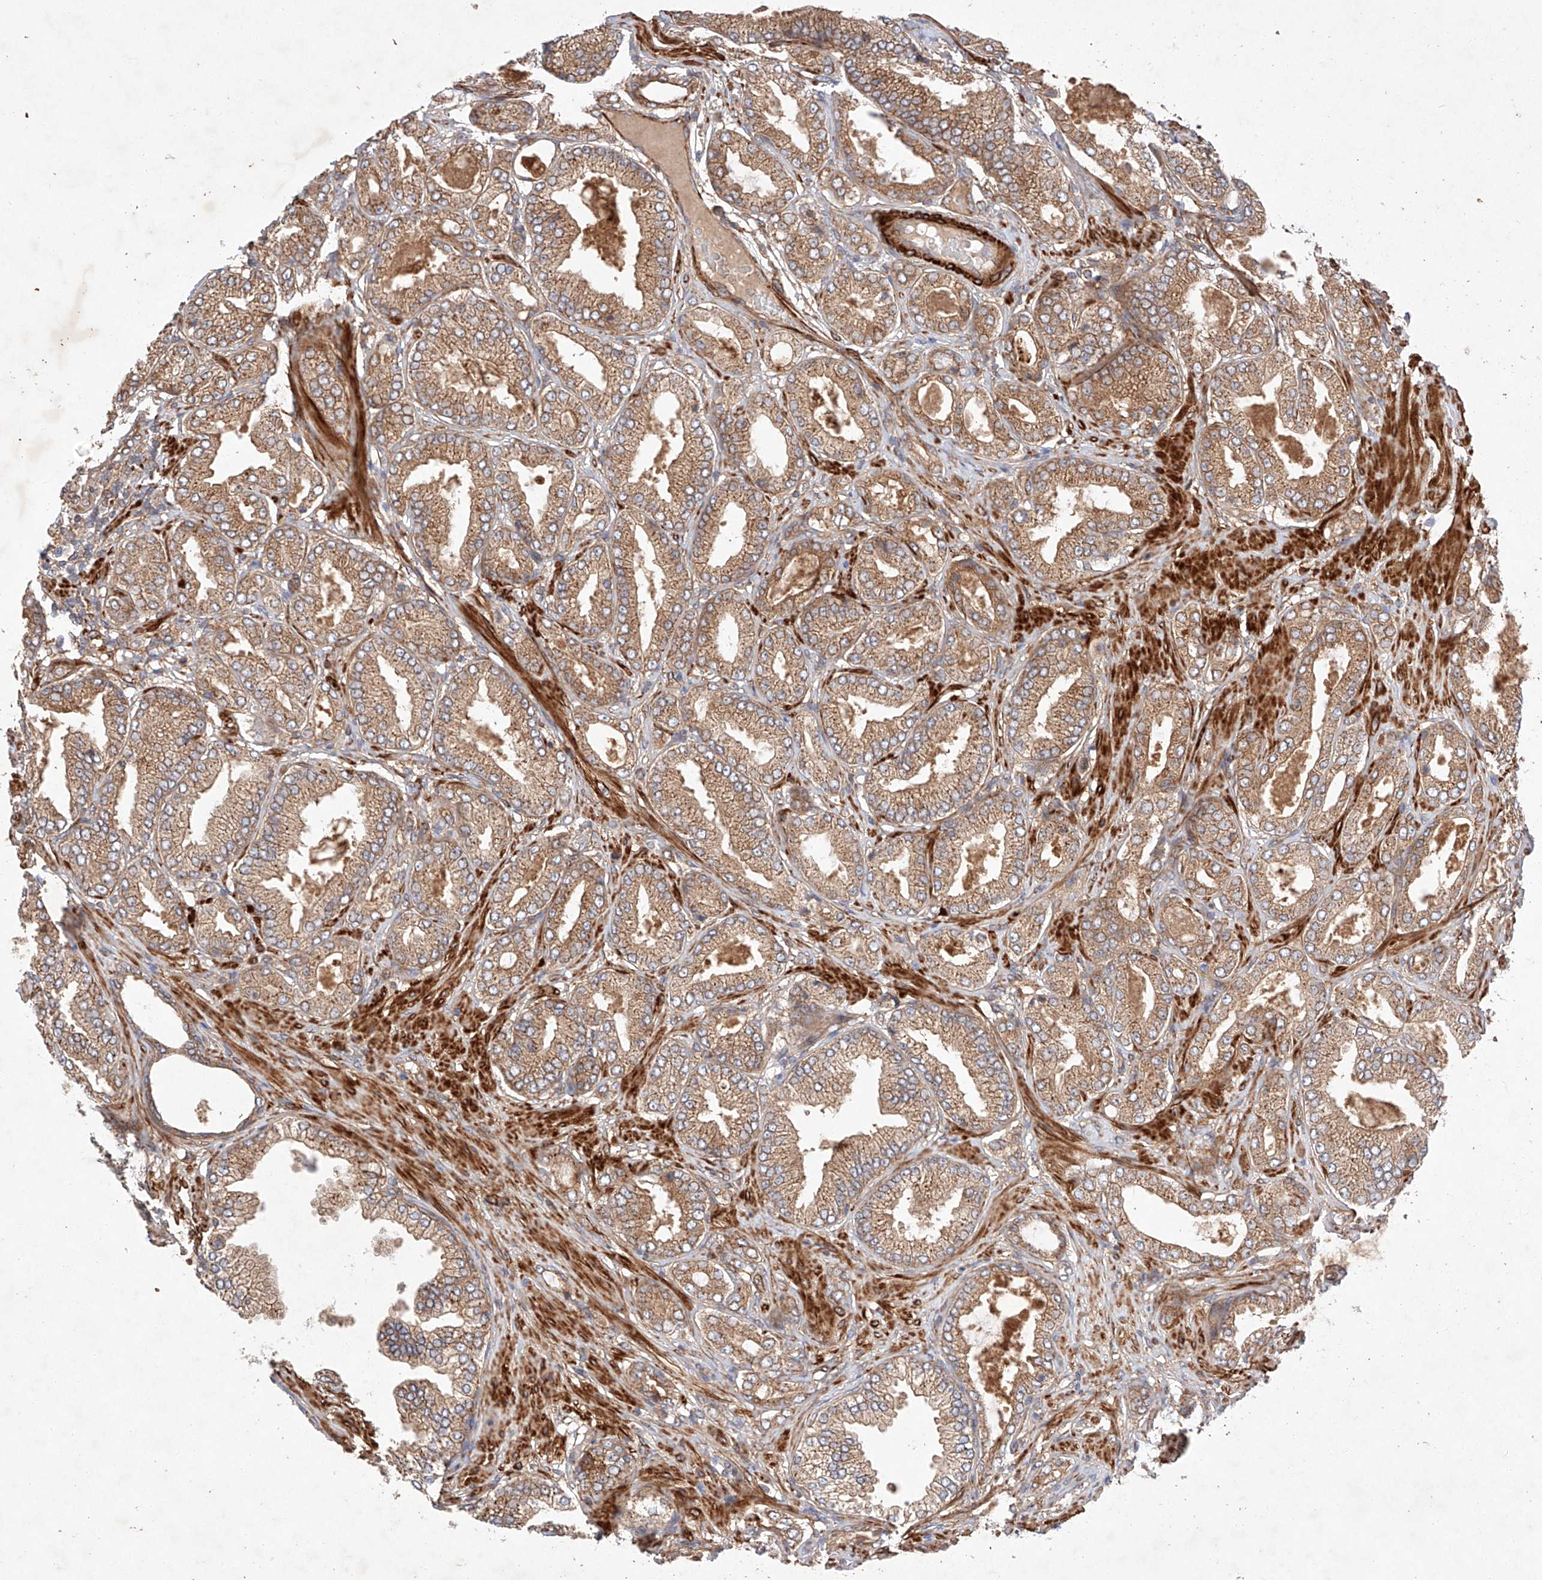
{"staining": {"intensity": "moderate", "quantity": ">75%", "location": "cytoplasmic/membranous"}, "tissue": "prostate cancer", "cell_type": "Tumor cells", "image_type": "cancer", "snomed": [{"axis": "morphology", "description": "Adenocarcinoma, Low grade"}, {"axis": "topography", "description": "Prostate"}], "caption": "A brown stain labels moderate cytoplasmic/membranous expression of a protein in prostate adenocarcinoma (low-grade) tumor cells. Immunohistochemistry stains the protein in brown and the nuclei are stained blue.", "gene": "RAB23", "patient": {"sex": "male", "age": 63}}